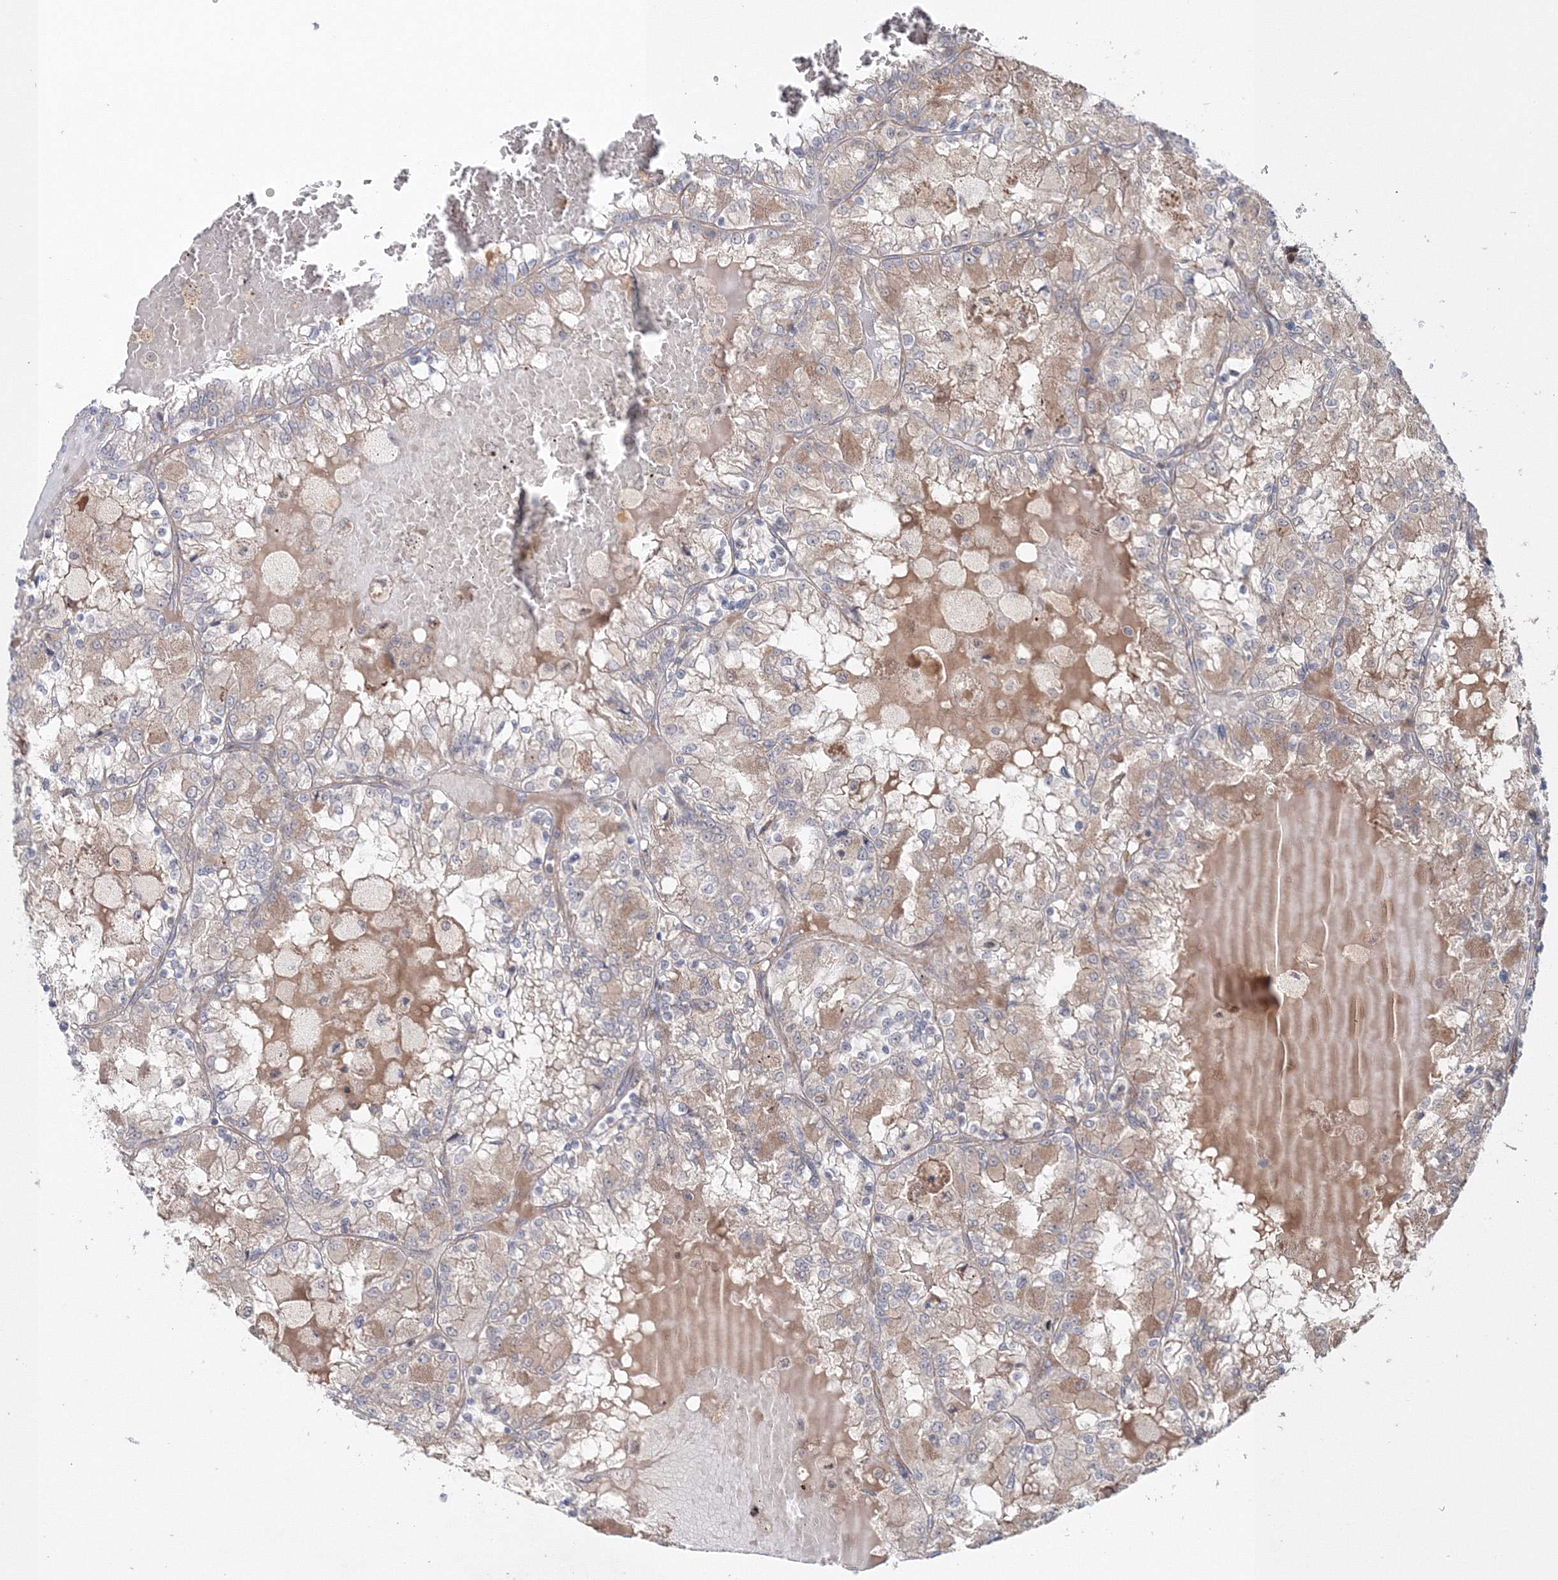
{"staining": {"intensity": "weak", "quantity": "25%-75%", "location": "cytoplasmic/membranous"}, "tissue": "renal cancer", "cell_type": "Tumor cells", "image_type": "cancer", "snomed": [{"axis": "morphology", "description": "Adenocarcinoma, NOS"}, {"axis": "topography", "description": "Kidney"}], "caption": "Protein staining shows weak cytoplasmic/membranous staining in approximately 25%-75% of tumor cells in adenocarcinoma (renal). The staining was performed using DAB to visualize the protein expression in brown, while the nuclei were stained in blue with hematoxylin (Magnification: 20x).", "gene": "NOA1", "patient": {"sex": "female", "age": 56}}